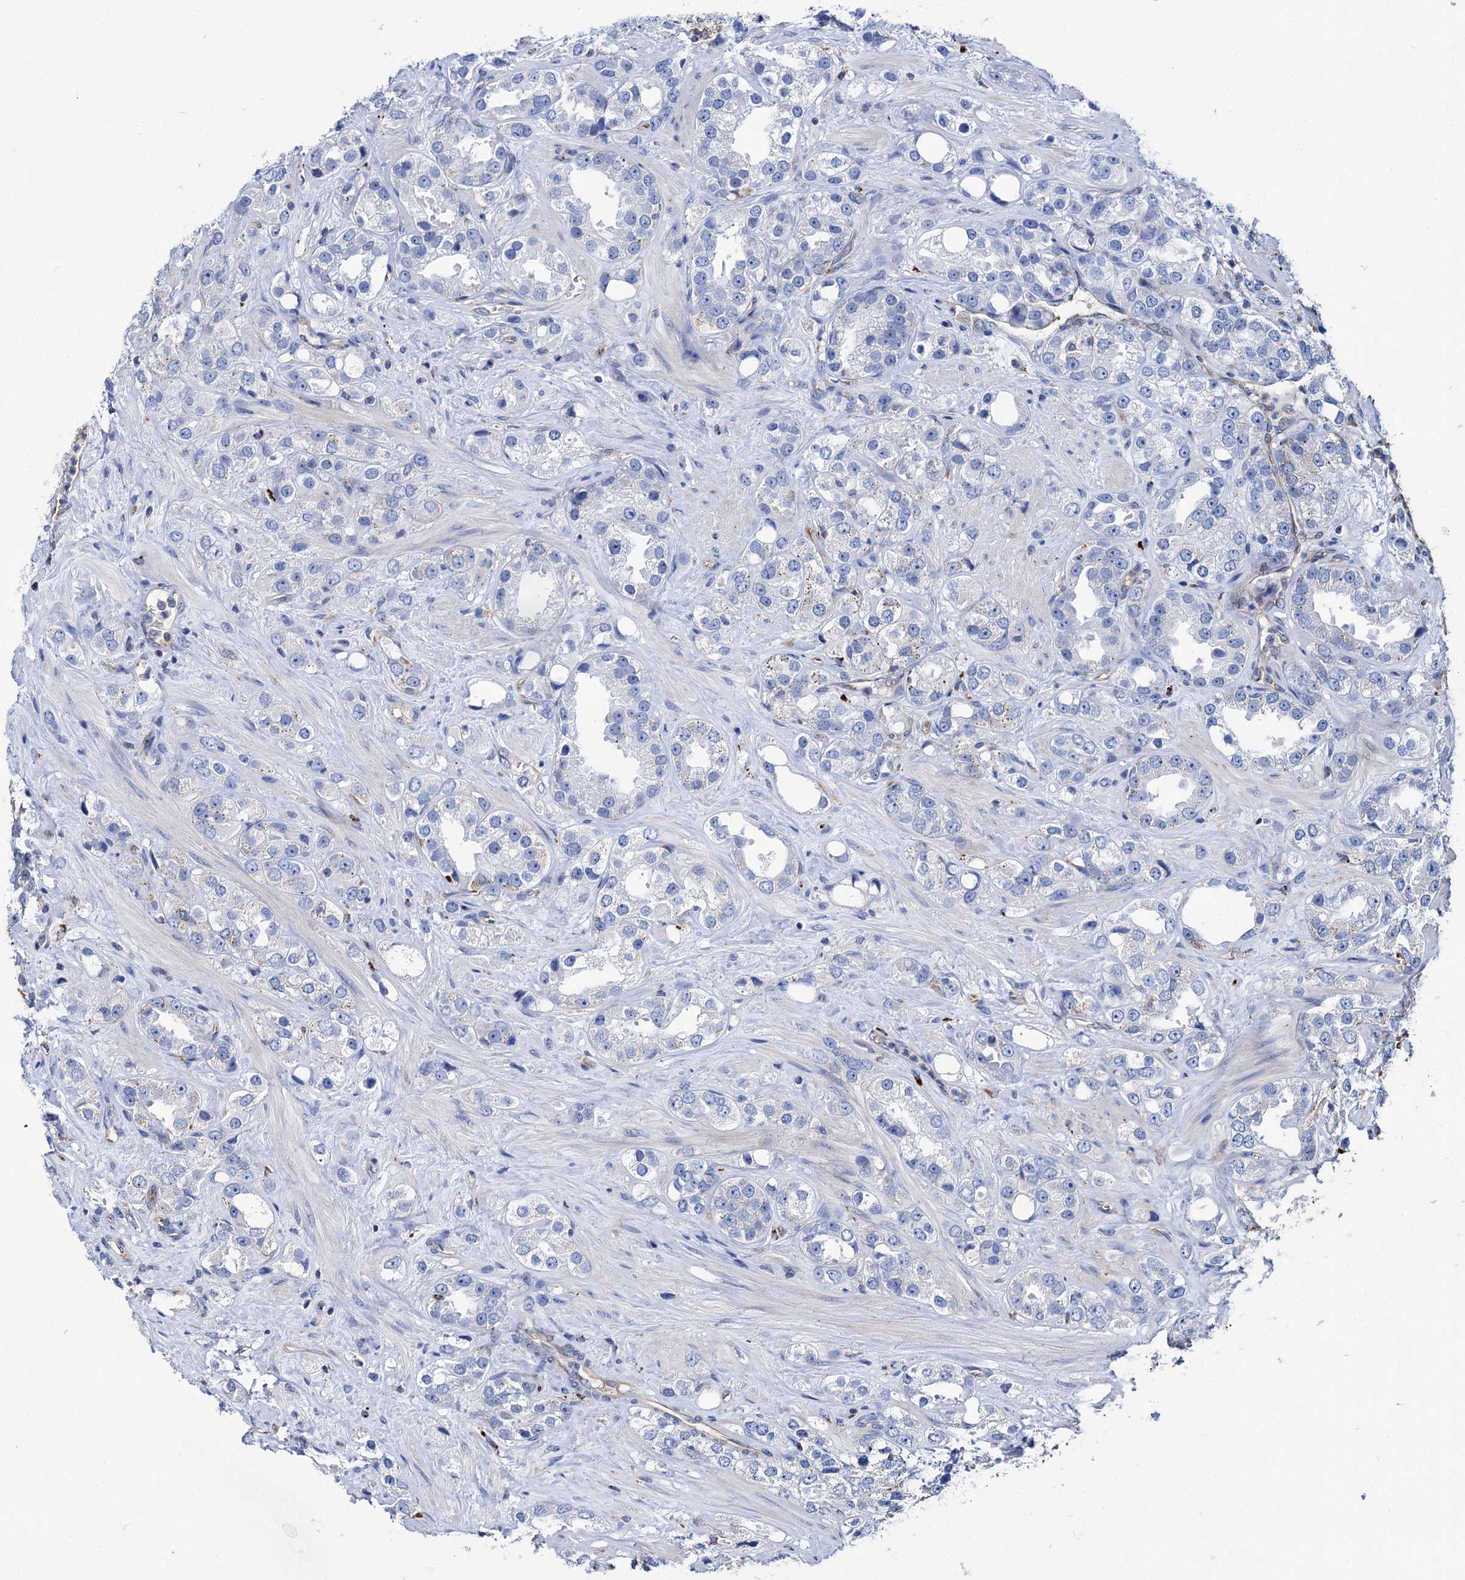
{"staining": {"intensity": "negative", "quantity": "none", "location": "none"}, "tissue": "prostate cancer", "cell_type": "Tumor cells", "image_type": "cancer", "snomed": [{"axis": "morphology", "description": "Adenocarcinoma, NOS"}, {"axis": "topography", "description": "Prostate"}], "caption": "Human prostate adenocarcinoma stained for a protein using IHC exhibits no staining in tumor cells.", "gene": "SCPEP1", "patient": {"sex": "male", "age": 79}}